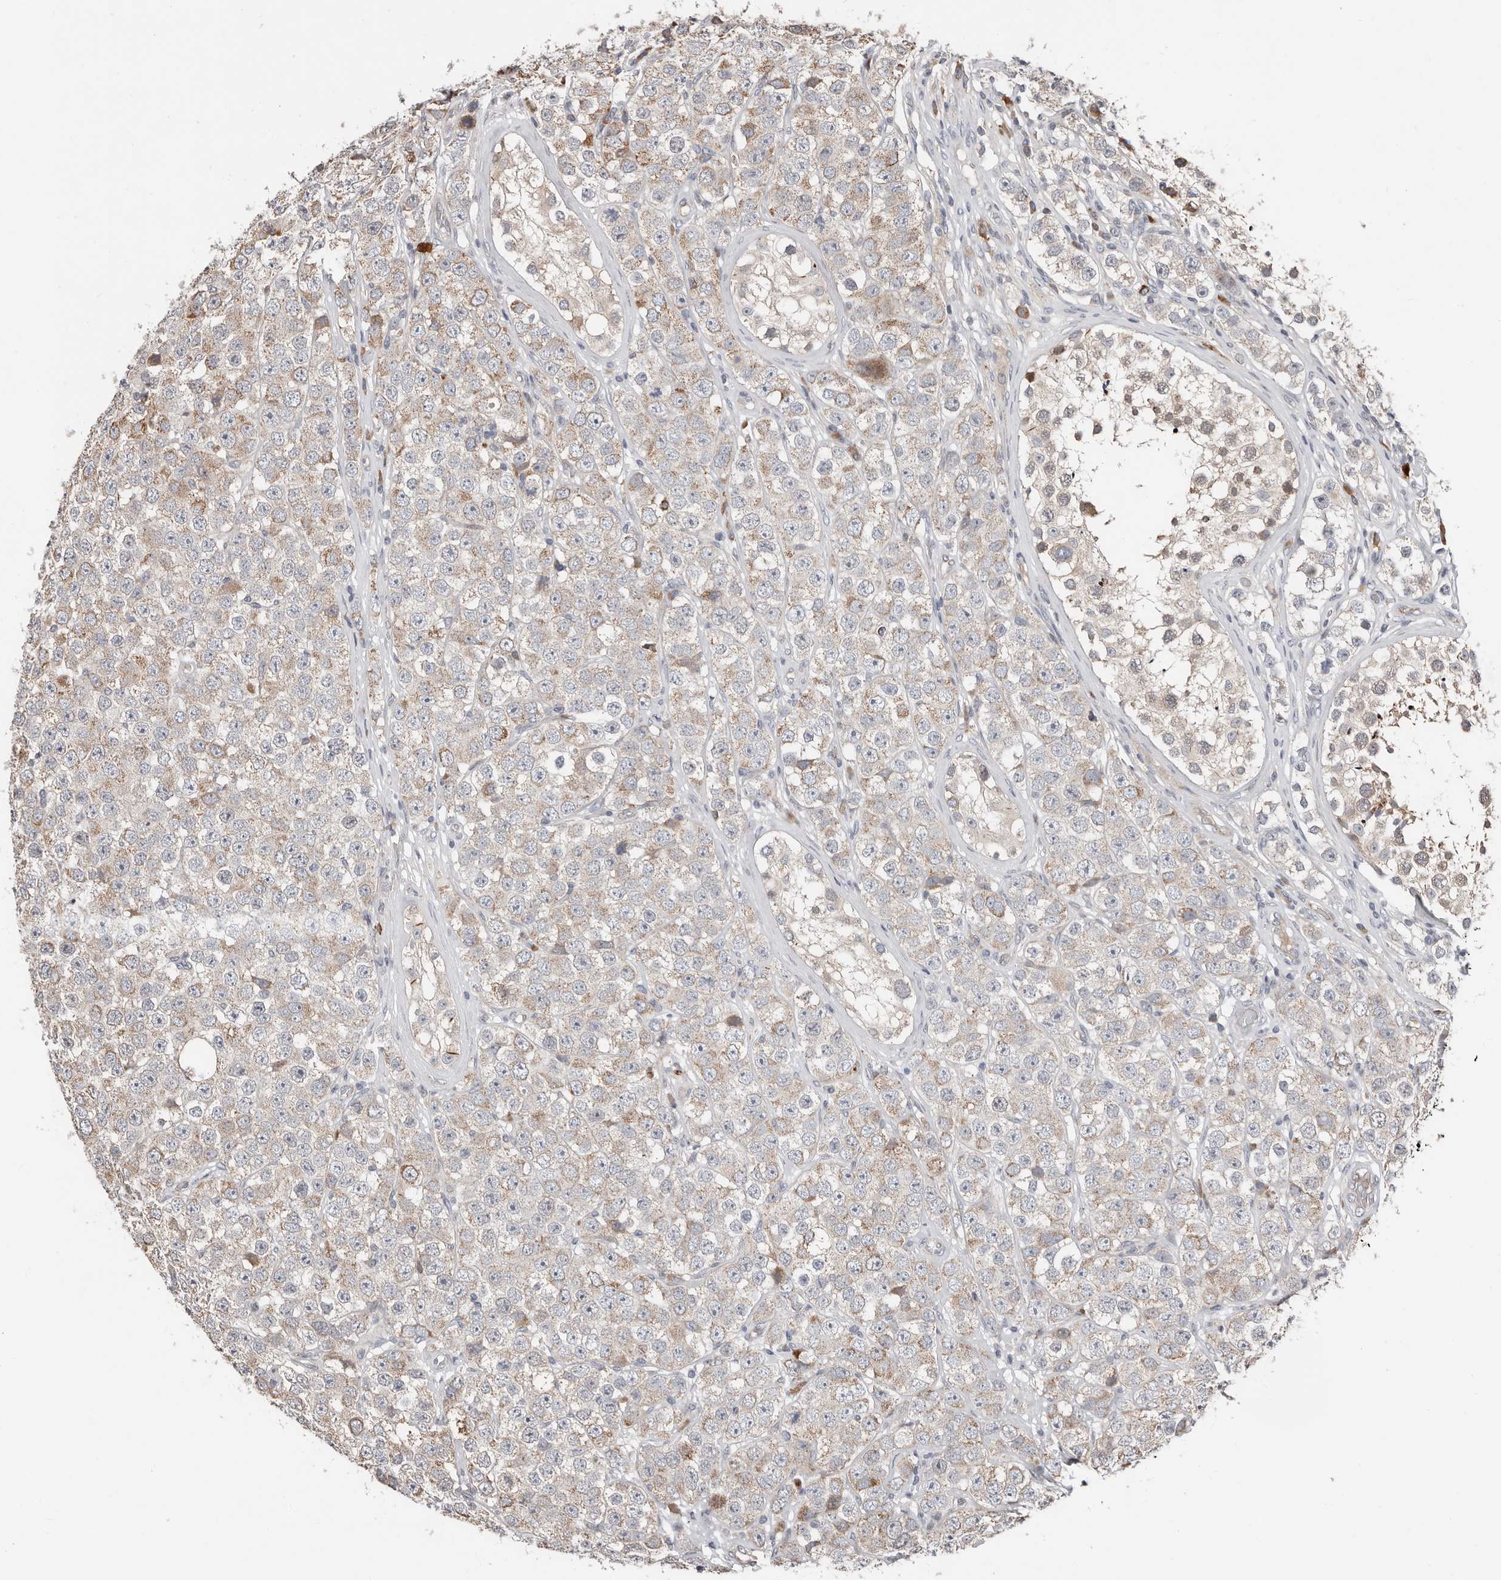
{"staining": {"intensity": "moderate", "quantity": "<25%", "location": "cytoplasmic/membranous"}, "tissue": "testis cancer", "cell_type": "Tumor cells", "image_type": "cancer", "snomed": [{"axis": "morphology", "description": "Seminoma, NOS"}, {"axis": "topography", "description": "Testis"}], "caption": "A photomicrograph showing moderate cytoplasmic/membranous positivity in approximately <25% of tumor cells in seminoma (testis), as visualized by brown immunohistochemical staining.", "gene": "SMYD4", "patient": {"sex": "male", "age": 28}}